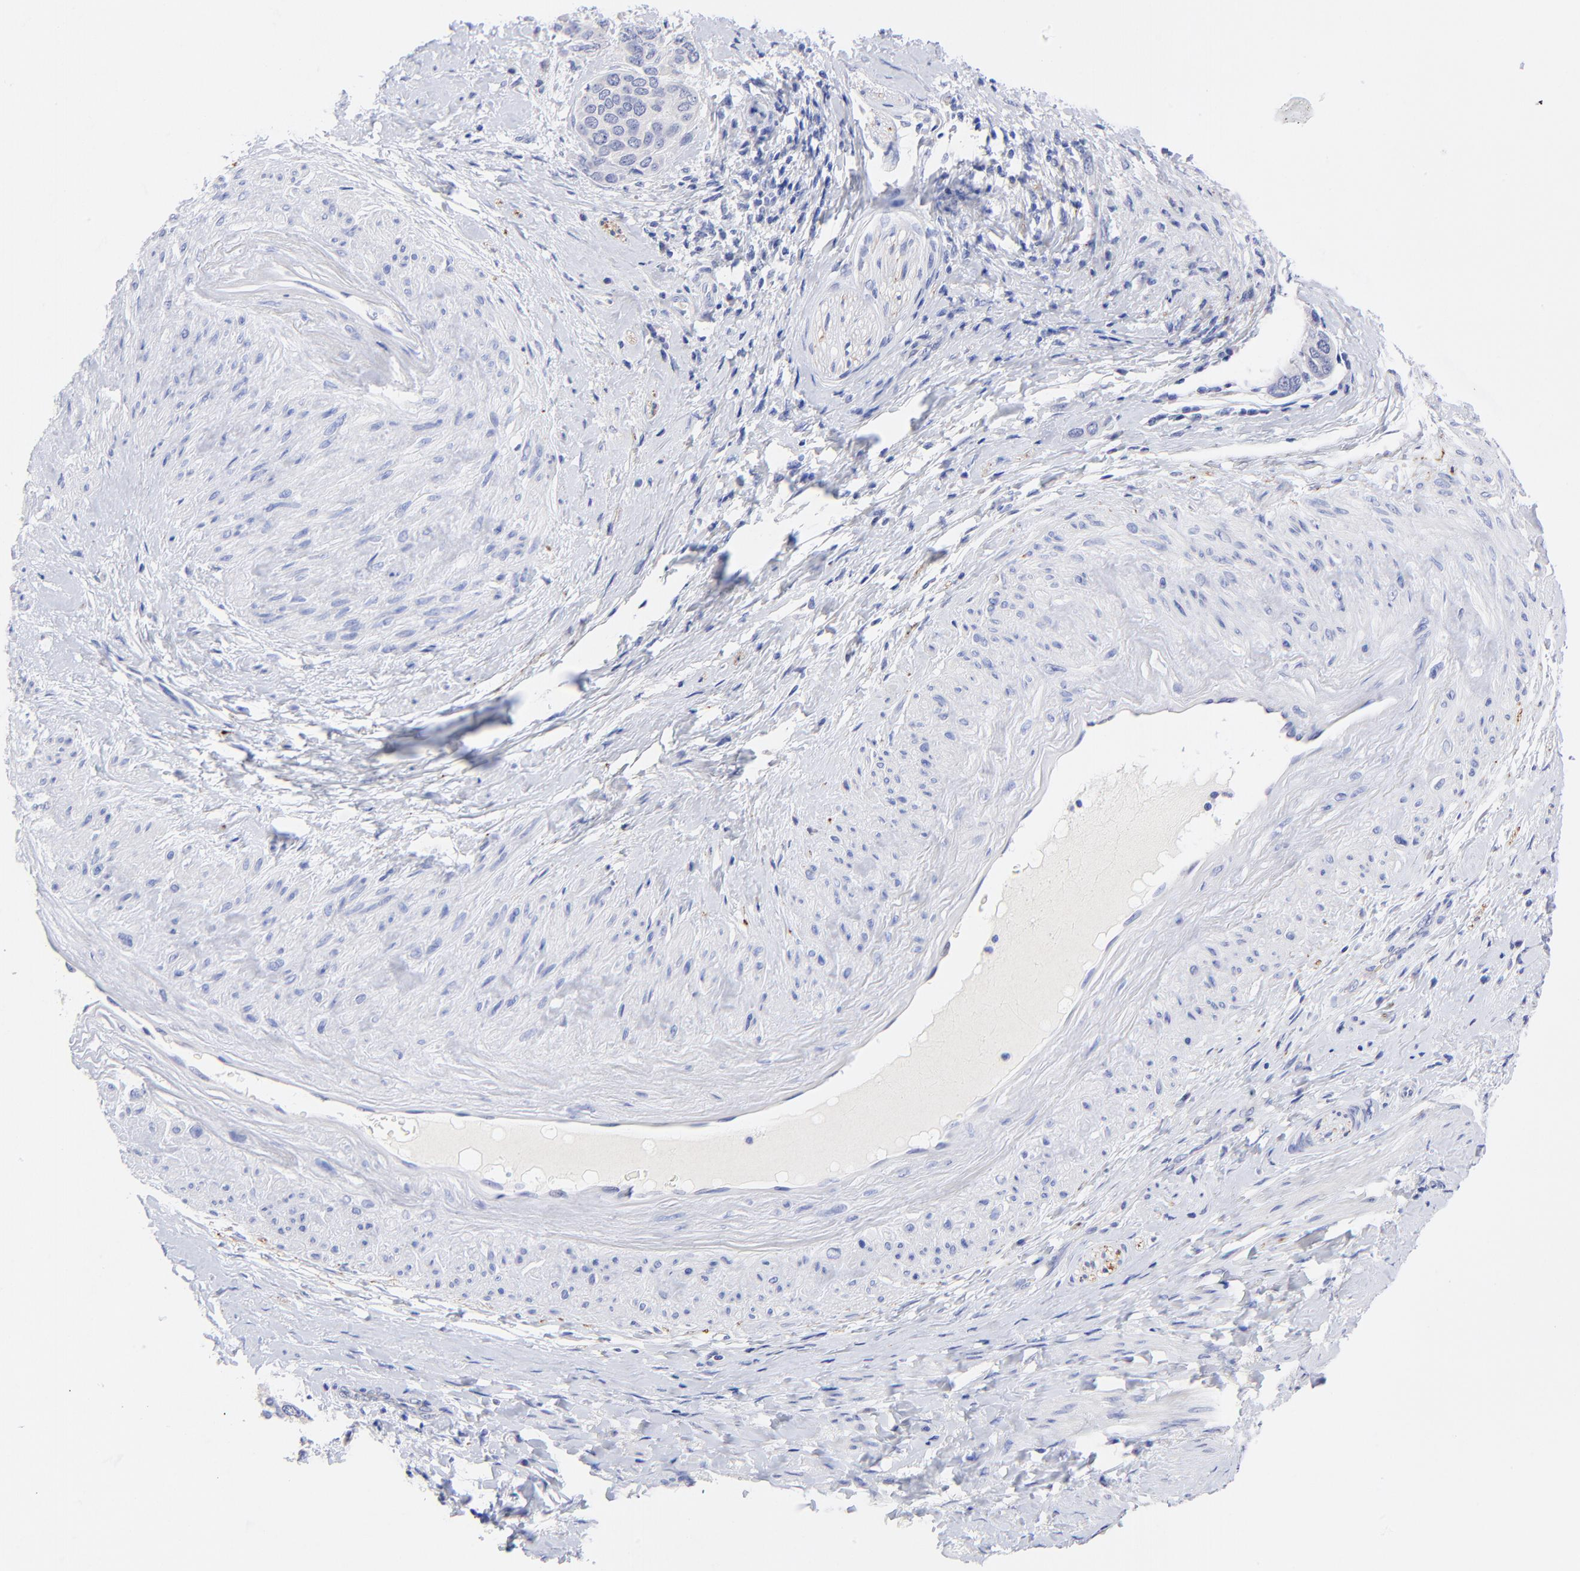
{"staining": {"intensity": "negative", "quantity": "none", "location": "none"}, "tissue": "cervical cancer", "cell_type": "Tumor cells", "image_type": "cancer", "snomed": [{"axis": "morphology", "description": "Squamous cell carcinoma, NOS"}, {"axis": "topography", "description": "Cervix"}], "caption": "The micrograph demonstrates no staining of tumor cells in cervical squamous cell carcinoma.", "gene": "RAB3A", "patient": {"sex": "female", "age": 54}}